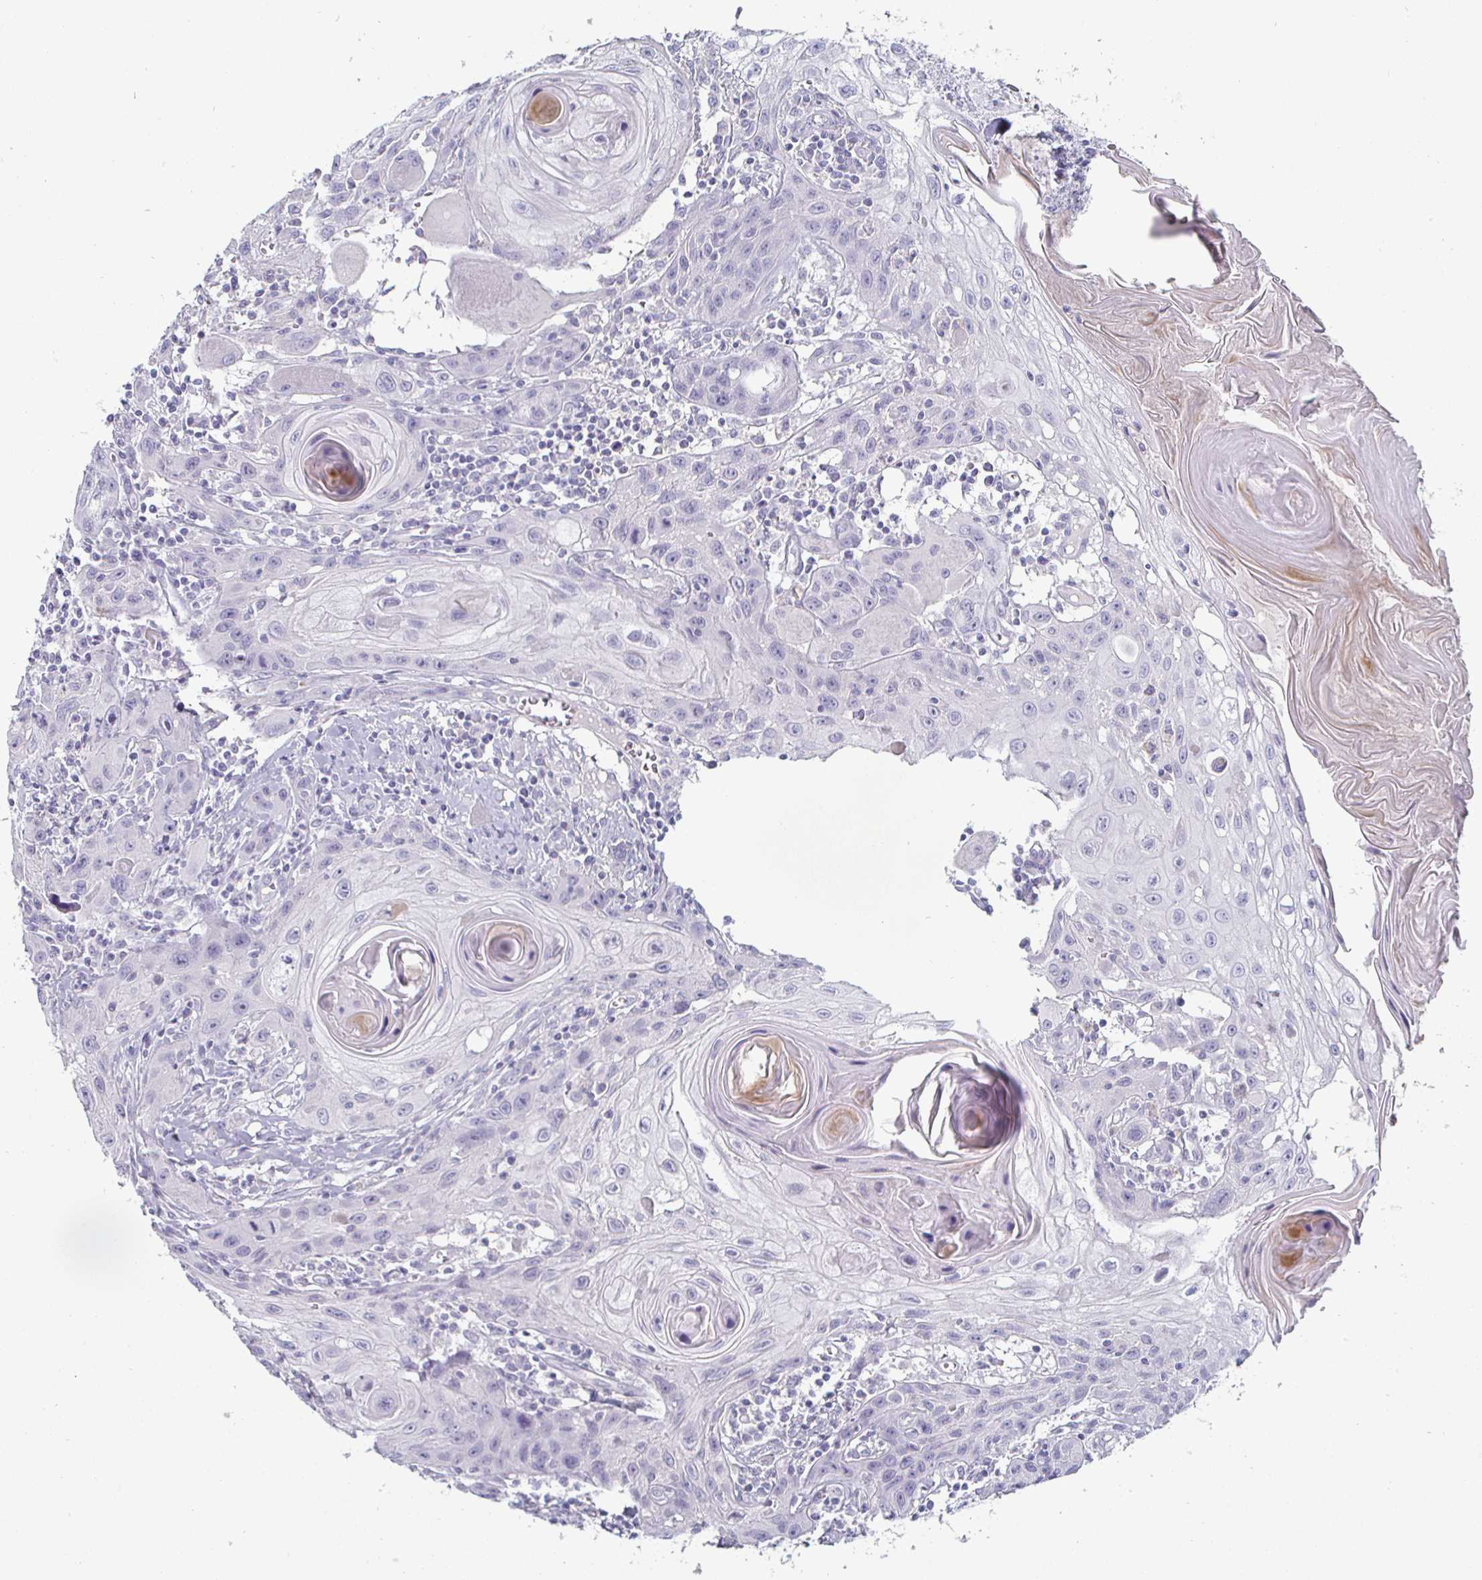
{"staining": {"intensity": "negative", "quantity": "none", "location": "none"}, "tissue": "head and neck cancer", "cell_type": "Tumor cells", "image_type": "cancer", "snomed": [{"axis": "morphology", "description": "Squamous cell carcinoma, NOS"}, {"axis": "topography", "description": "Oral tissue"}, {"axis": "topography", "description": "Head-Neck"}], "caption": "Tumor cells show no significant staining in head and neck squamous cell carcinoma.", "gene": "ENPP1", "patient": {"sex": "male", "age": 58}}